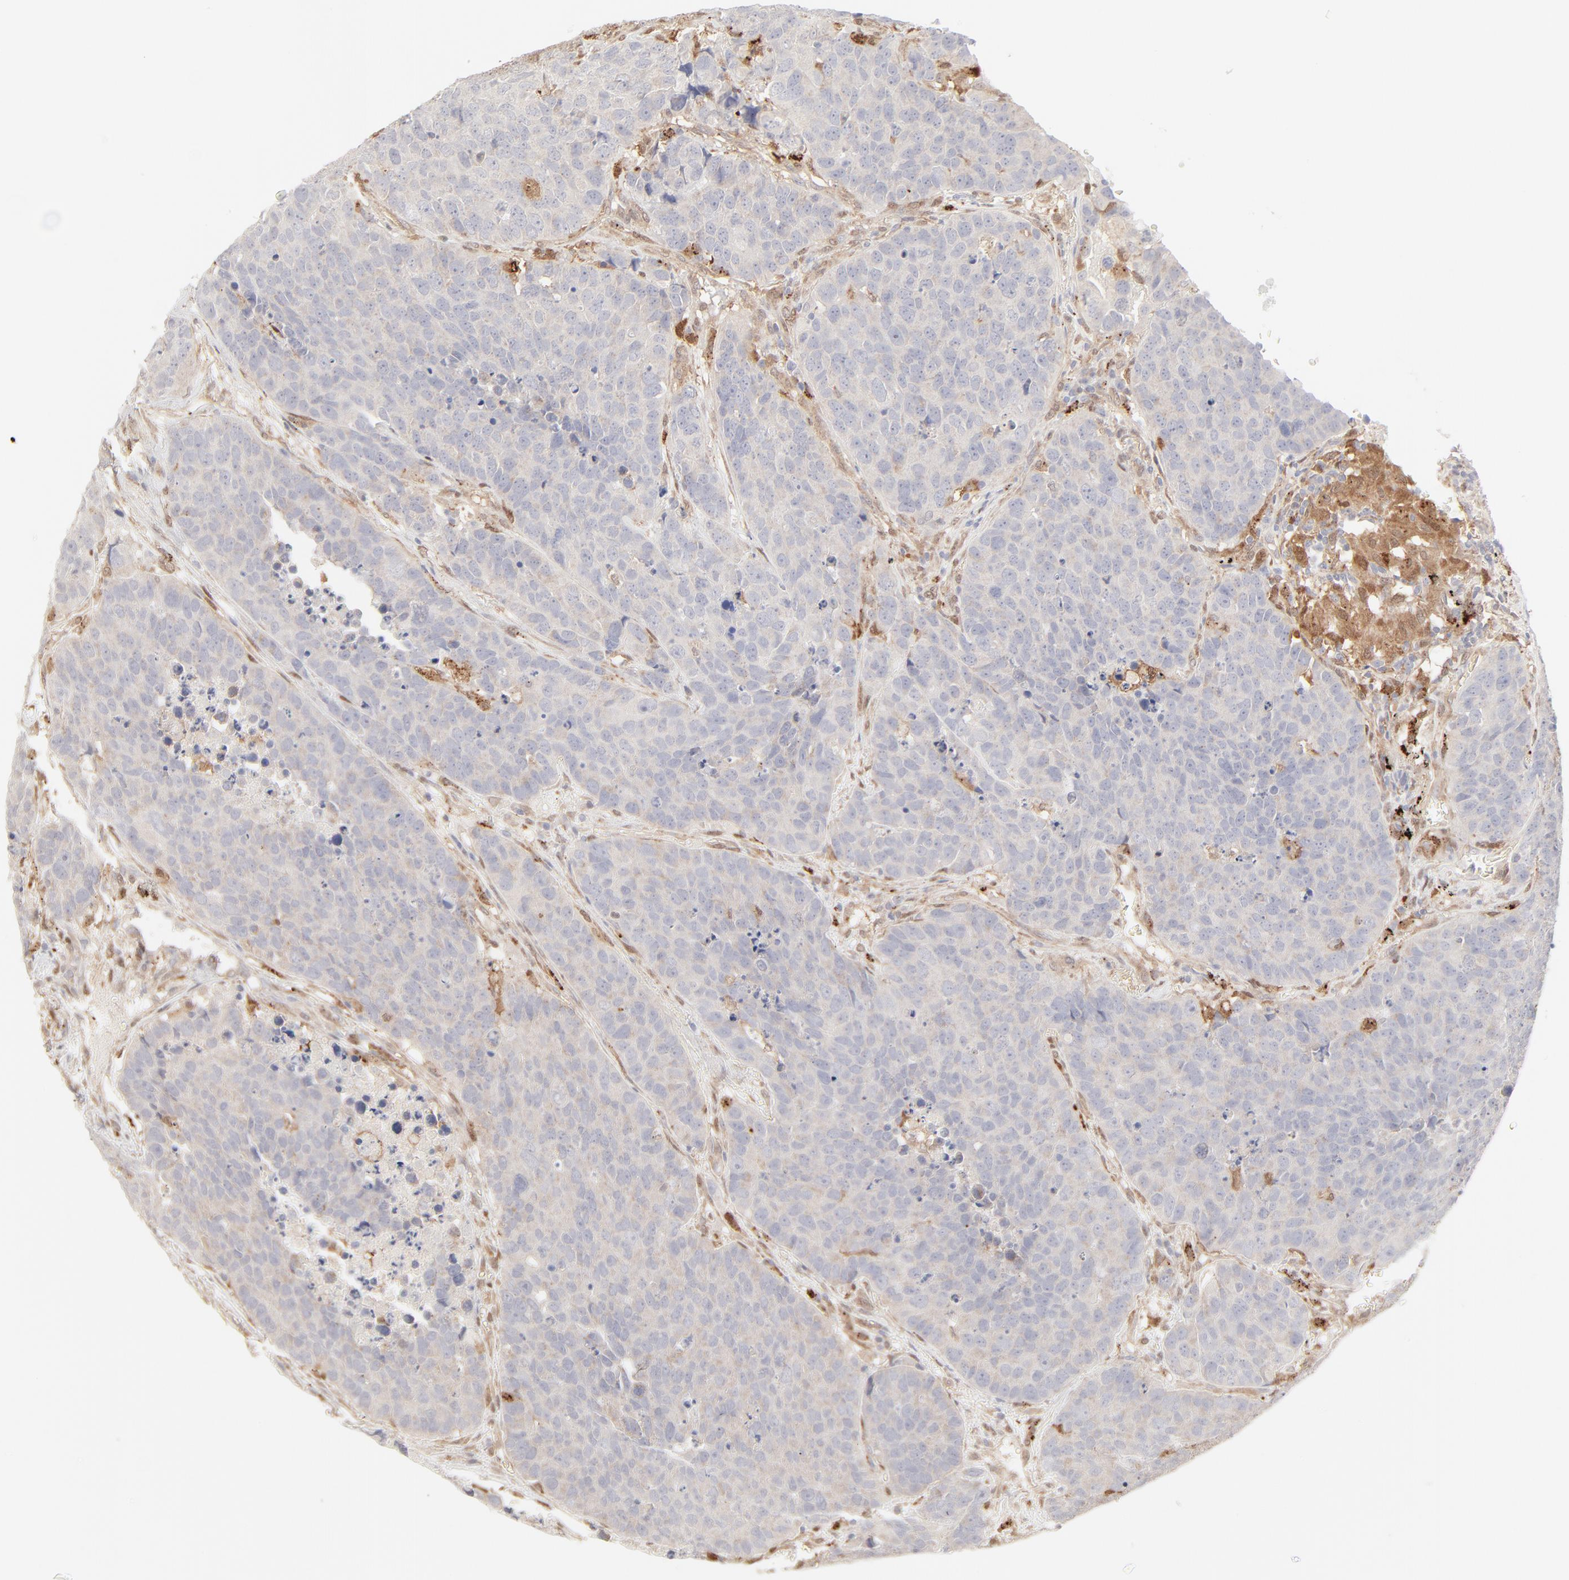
{"staining": {"intensity": "negative", "quantity": "none", "location": "none"}, "tissue": "carcinoid", "cell_type": "Tumor cells", "image_type": "cancer", "snomed": [{"axis": "morphology", "description": "Carcinoid, malignant, NOS"}, {"axis": "topography", "description": "Lung"}], "caption": "Image shows no significant protein expression in tumor cells of carcinoid.", "gene": "LGALS2", "patient": {"sex": "male", "age": 60}}